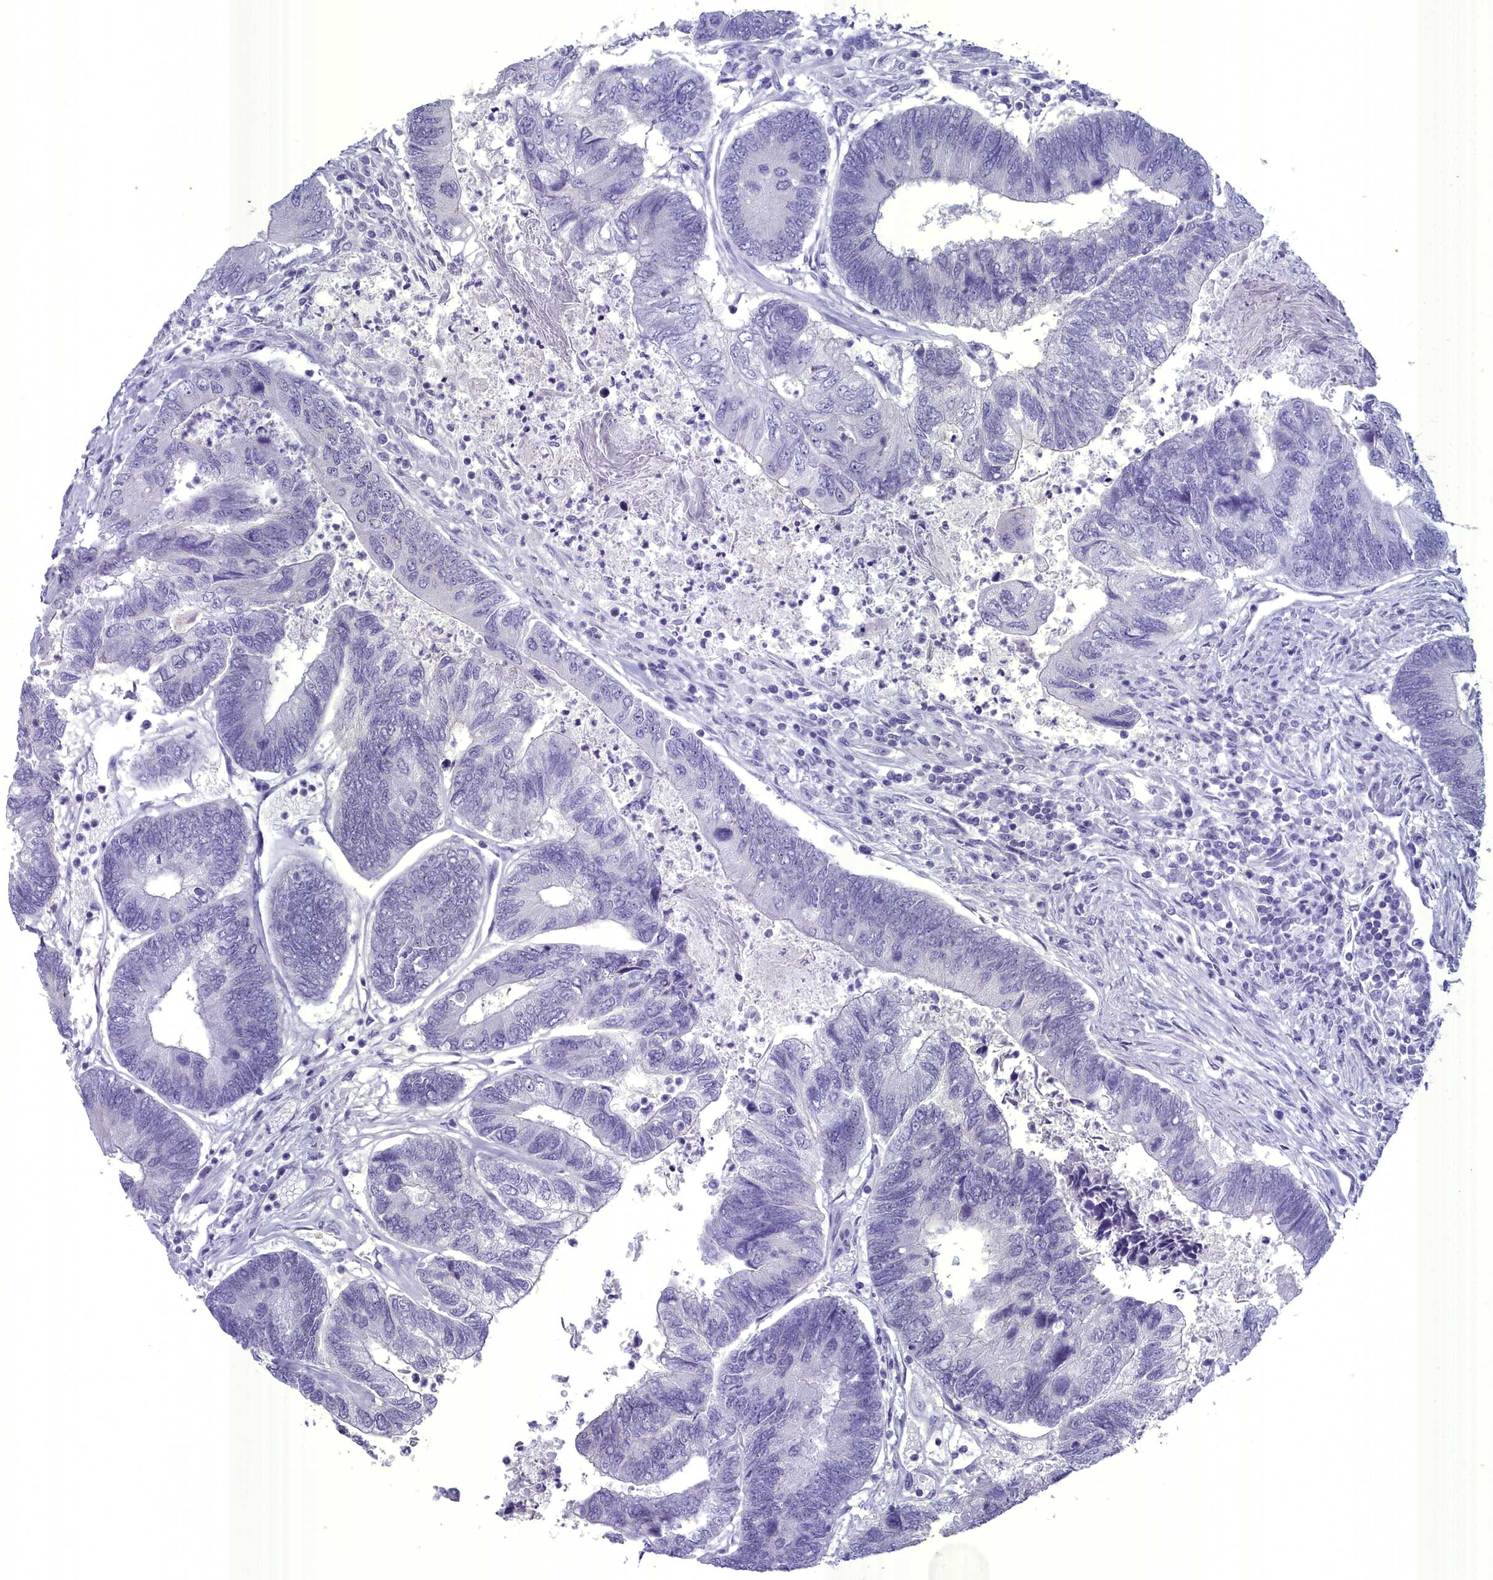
{"staining": {"intensity": "negative", "quantity": "none", "location": "none"}, "tissue": "colorectal cancer", "cell_type": "Tumor cells", "image_type": "cancer", "snomed": [{"axis": "morphology", "description": "Adenocarcinoma, NOS"}, {"axis": "topography", "description": "Colon"}], "caption": "Immunohistochemistry of colorectal cancer (adenocarcinoma) reveals no positivity in tumor cells.", "gene": "MAP6", "patient": {"sex": "female", "age": 67}}